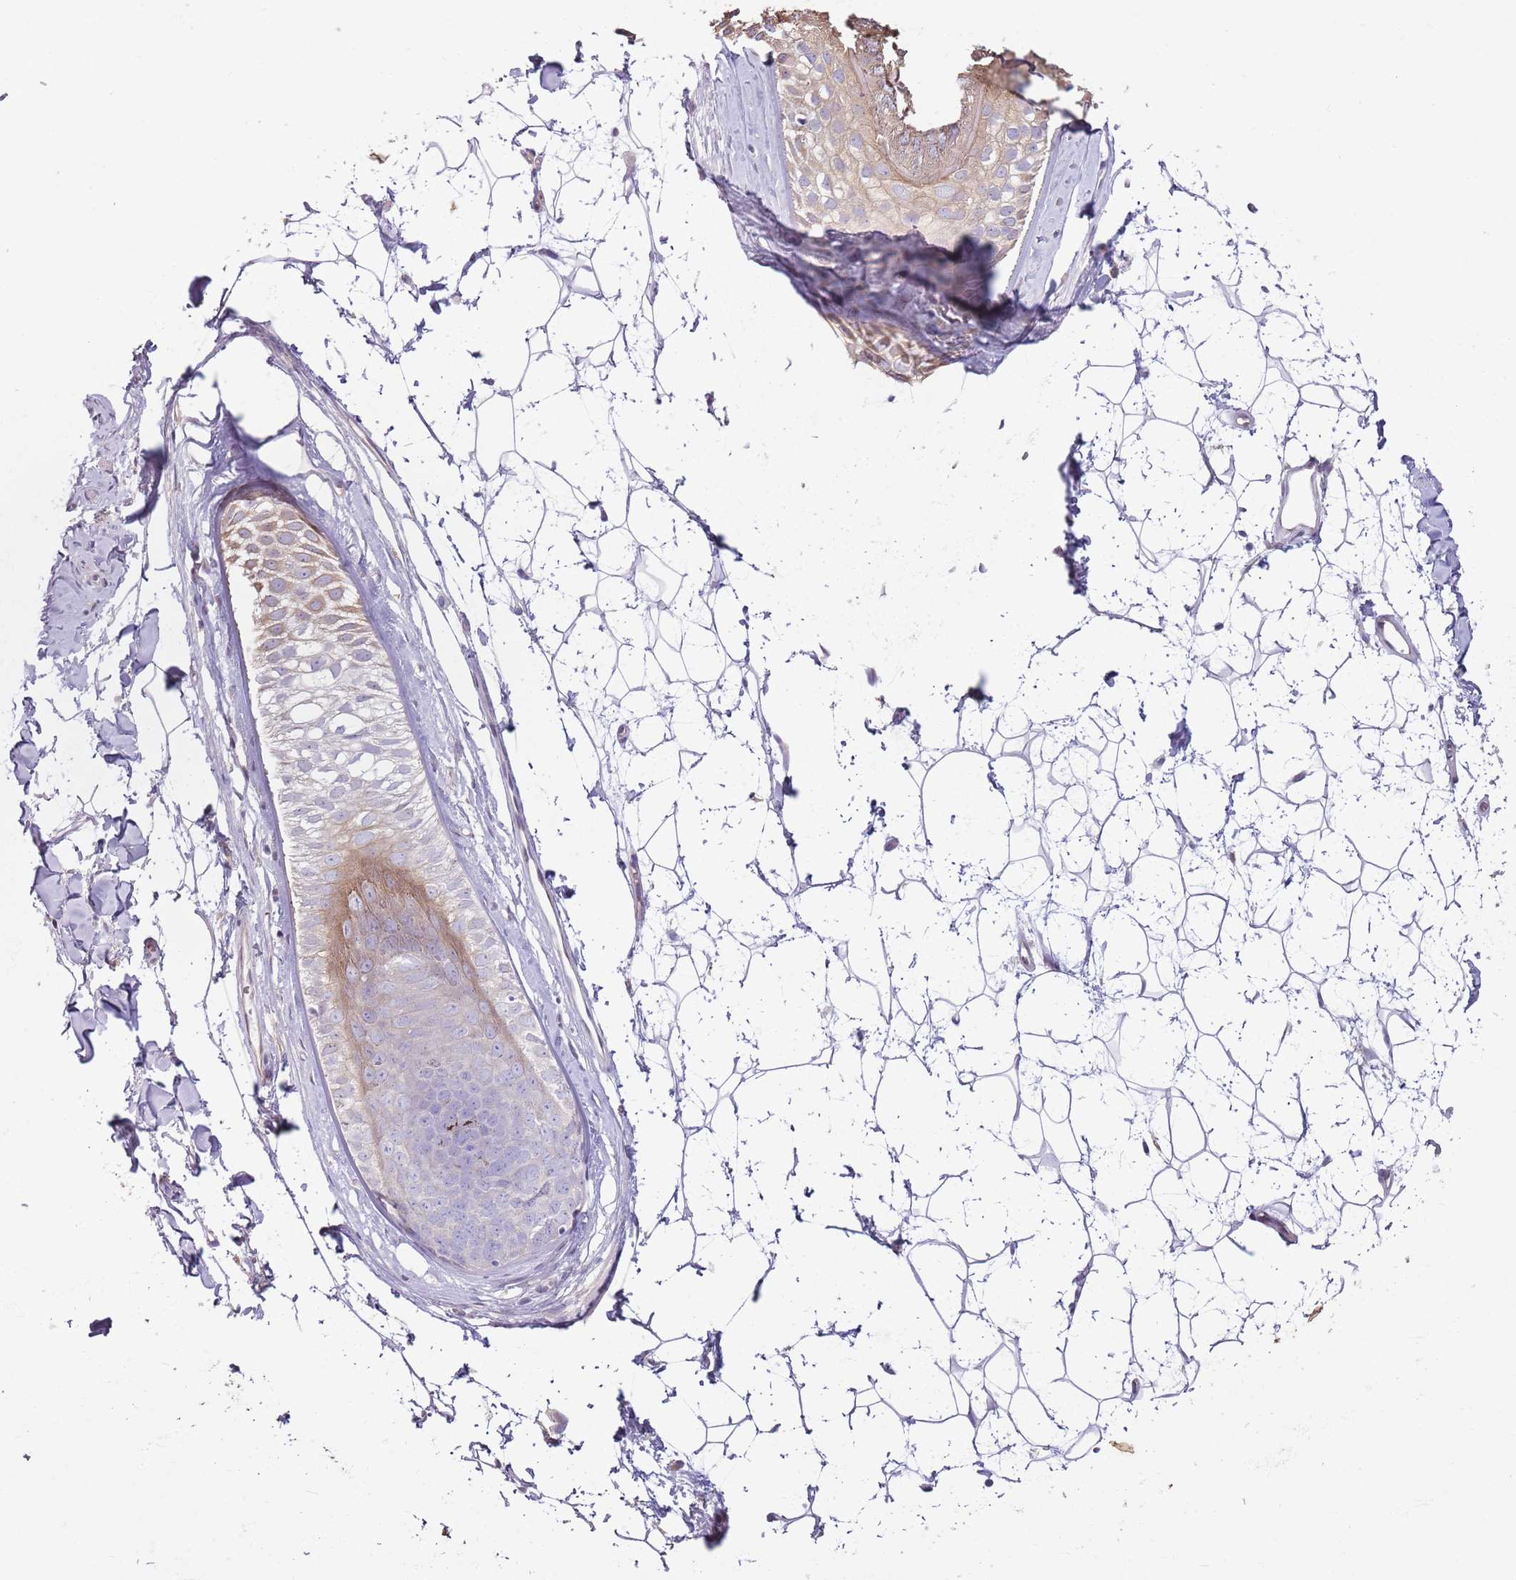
{"staining": {"intensity": "negative", "quantity": "none", "location": "none"}, "tissue": "skin", "cell_type": "Fibroblasts", "image_type": "normal", "snomed": [{"axis": "morphology", "description": "Normal tissue, NOS"}, {"axis": "topography", "description": "Skin"}], "caption": "Immunohistochemistry of unremarkable skin reveals no staining in fibroblasts. (Immunohistochemistry (ihc), brightfield microscopy, high magnification).", "gene": "CAPN9", "patient": {"sex": "female", "age": 58}}